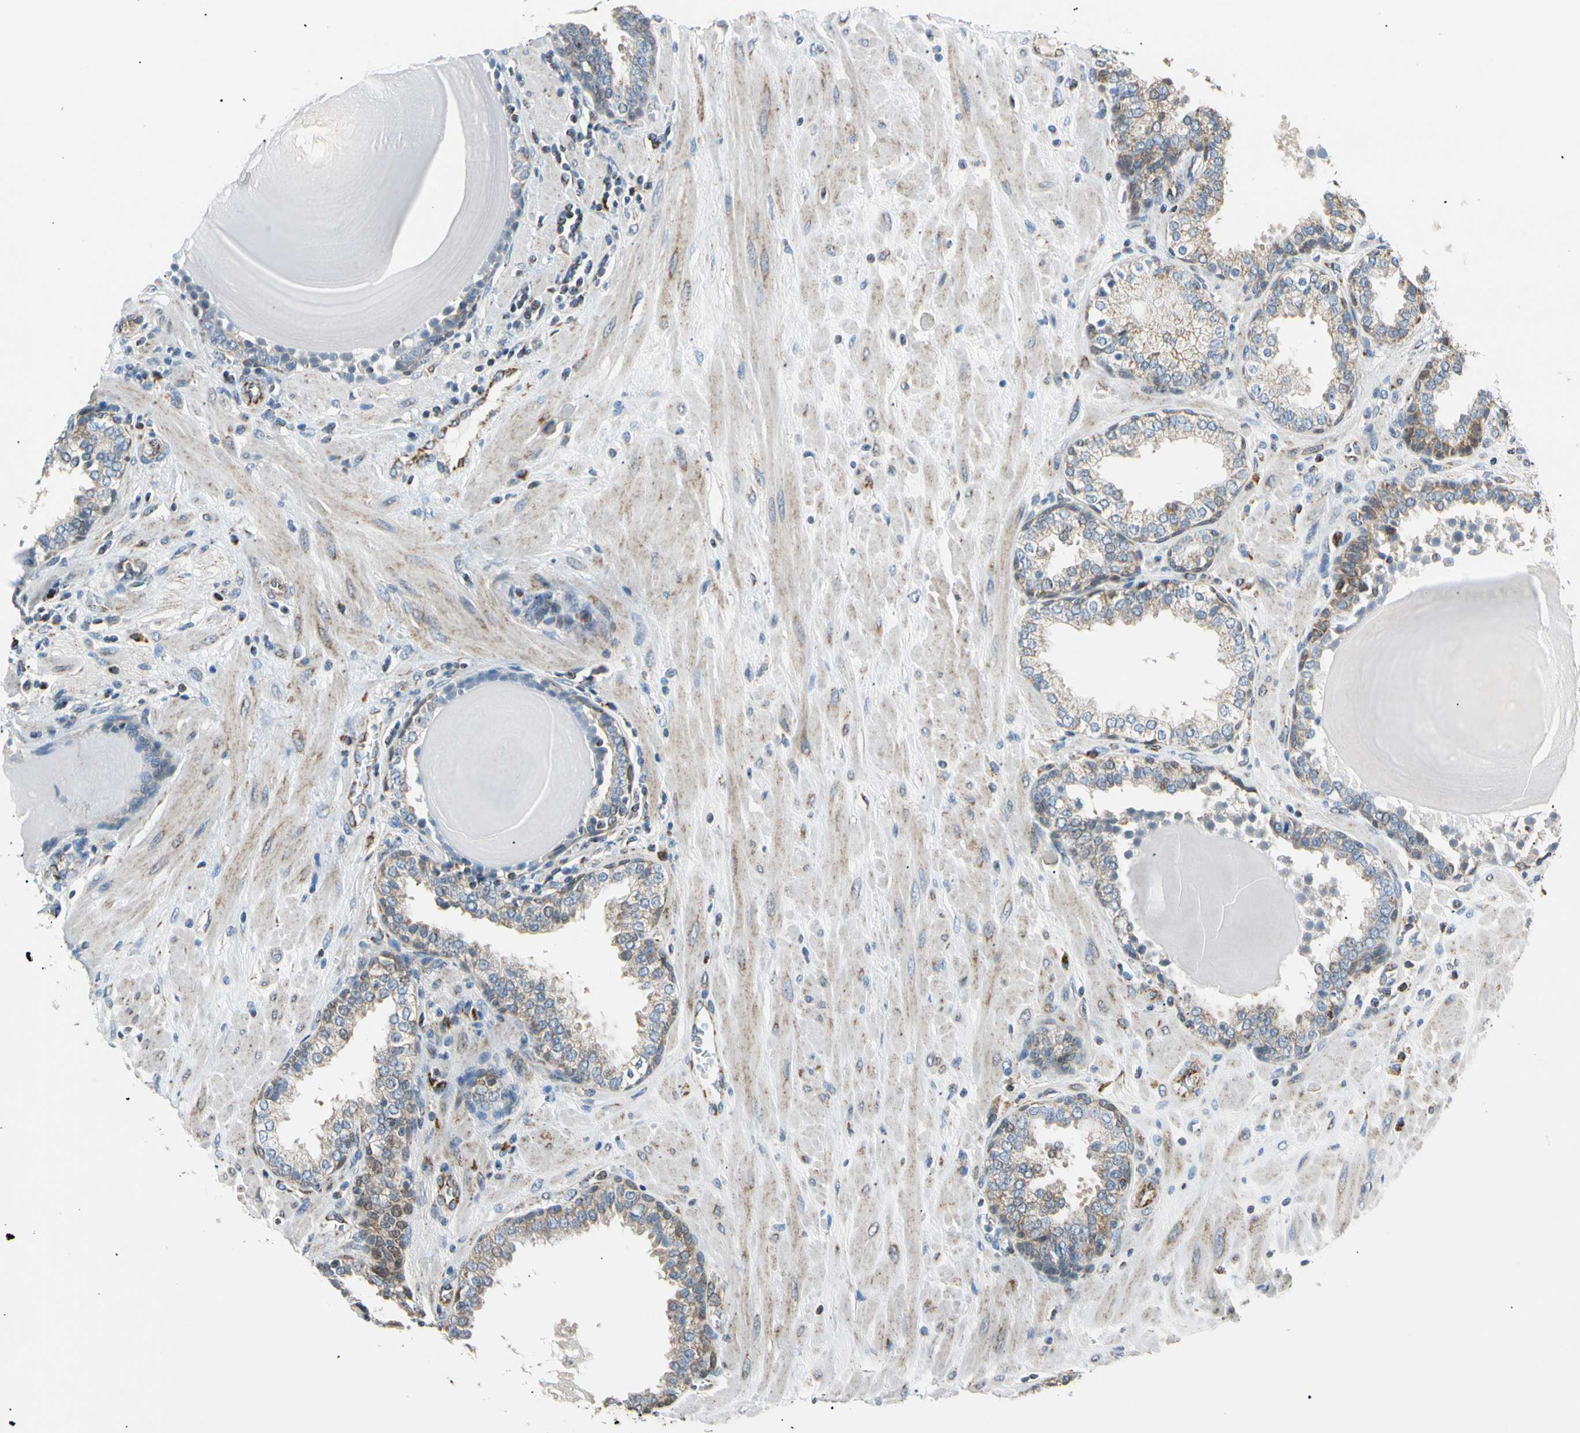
{"staining": {"intensity": "strong", "quantity": "<25%", "location": "cytoplasmic/membranous"}, "tissue": "prostate", "cell_type": "Glandular cells", "image_type": "normal", "snomed": [{"axis": "morphology", "description": "Normal tissue, NOS"}, {"axis": "topography", "description": "Prostate"}], "caption": "Brown immunohistochemical staining in unremarkable human prostate shows strong cytoplasmic/membranous positivity in approximately <25% of glandular cells.", "gene": "ACAT1", "patient": {"sex": "male", "age": 51}}